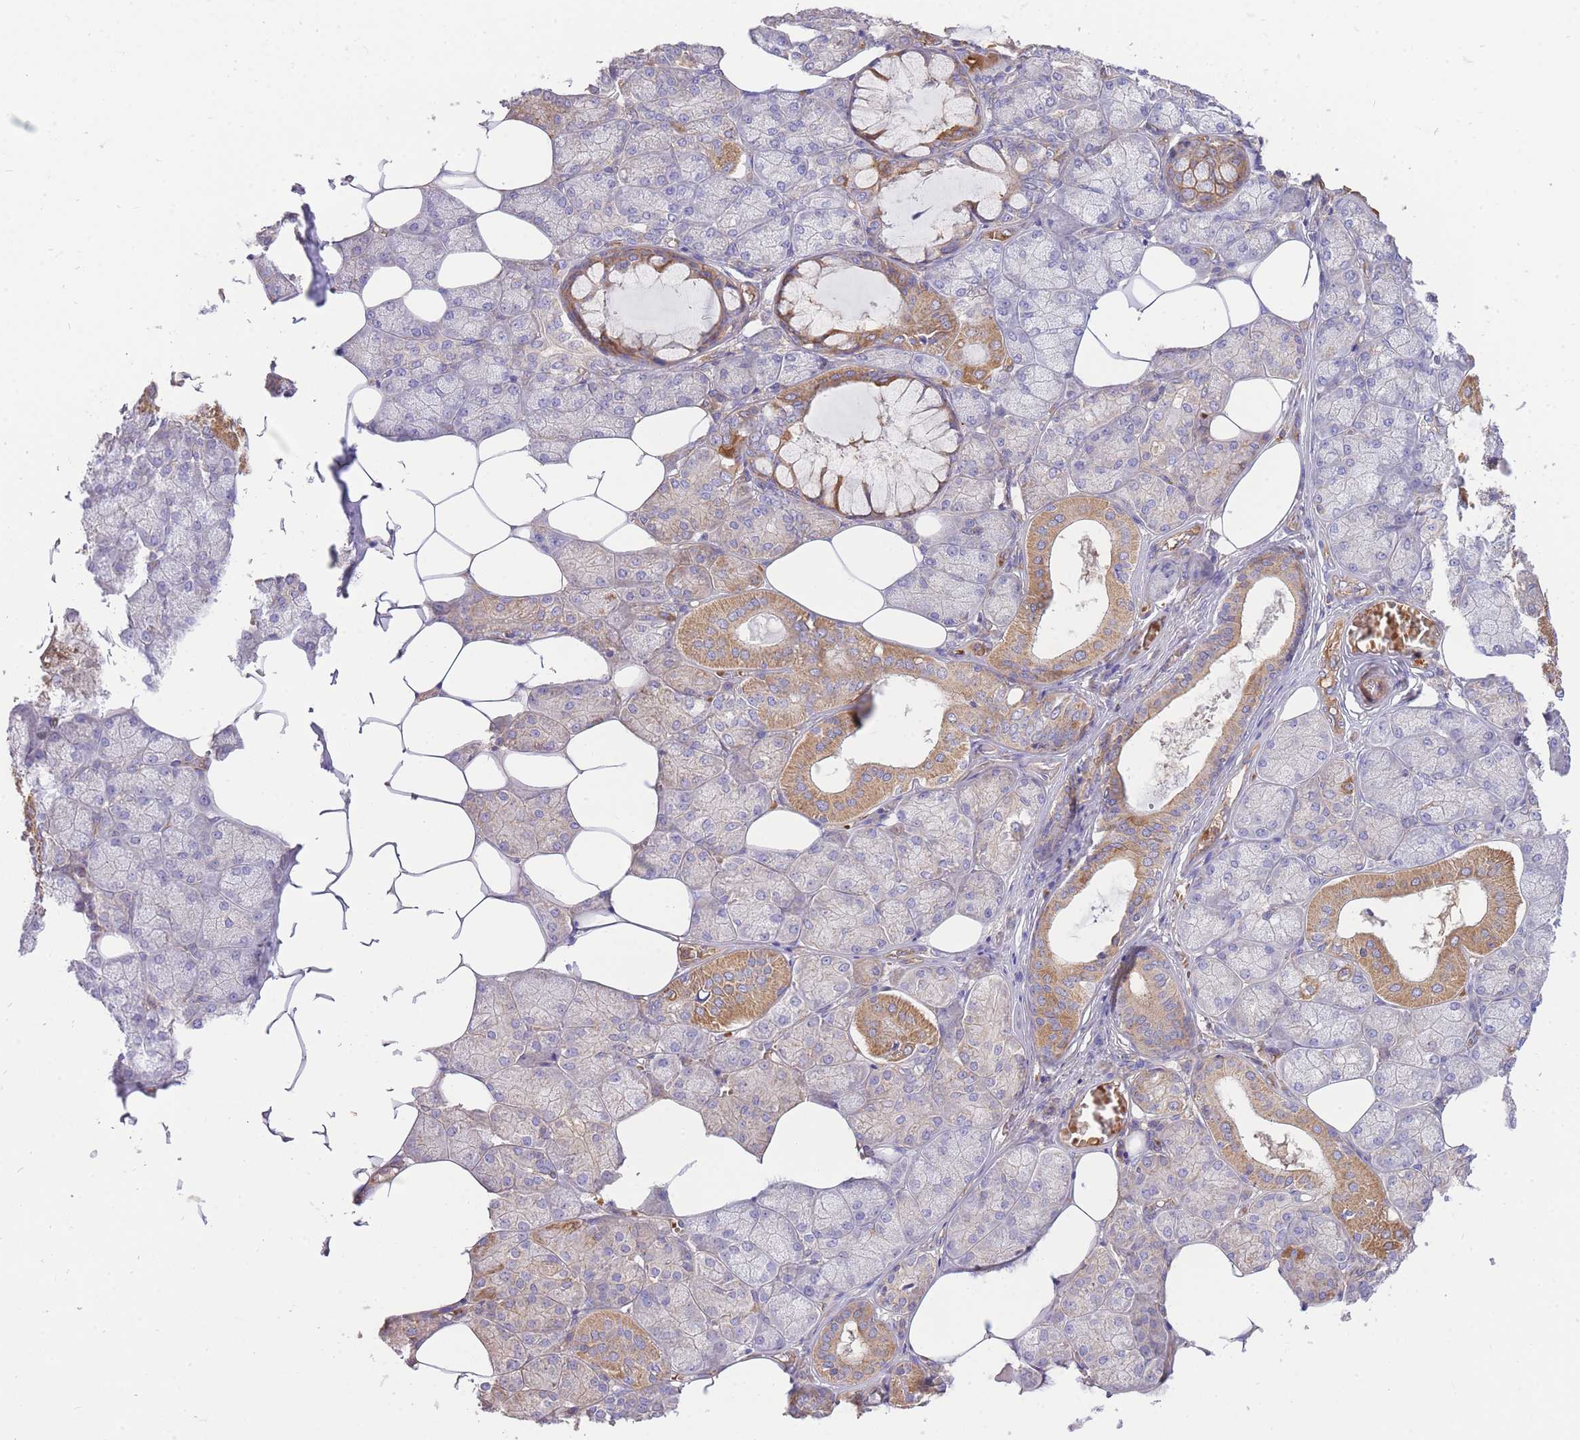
{"staining": {"intensity": "moderate", "quantity": "<25%", "location": "cytoplasmic/membranous"}, "tissue": "salivary gland", "cell_type": "Glandular cells", "image_type": "normal", "snomed": [{"axis": "morphology", "description": "Normal tissue, NOS"}, {"axis": "topography", "description": "Salivary gland"}], "caption": "High-magnification brightfield microscopy of normal salivary gland stained with DAB (3,3'-diaminobenzidine) (brown) and counterstained with hematoxylin (blue). glandular cells exhibit moderate cytoplasmic/membranous positivity is seen in about<25% of cells.", "gene": "INSYN2B", "patient": {"sex": "male", "age": 62}}